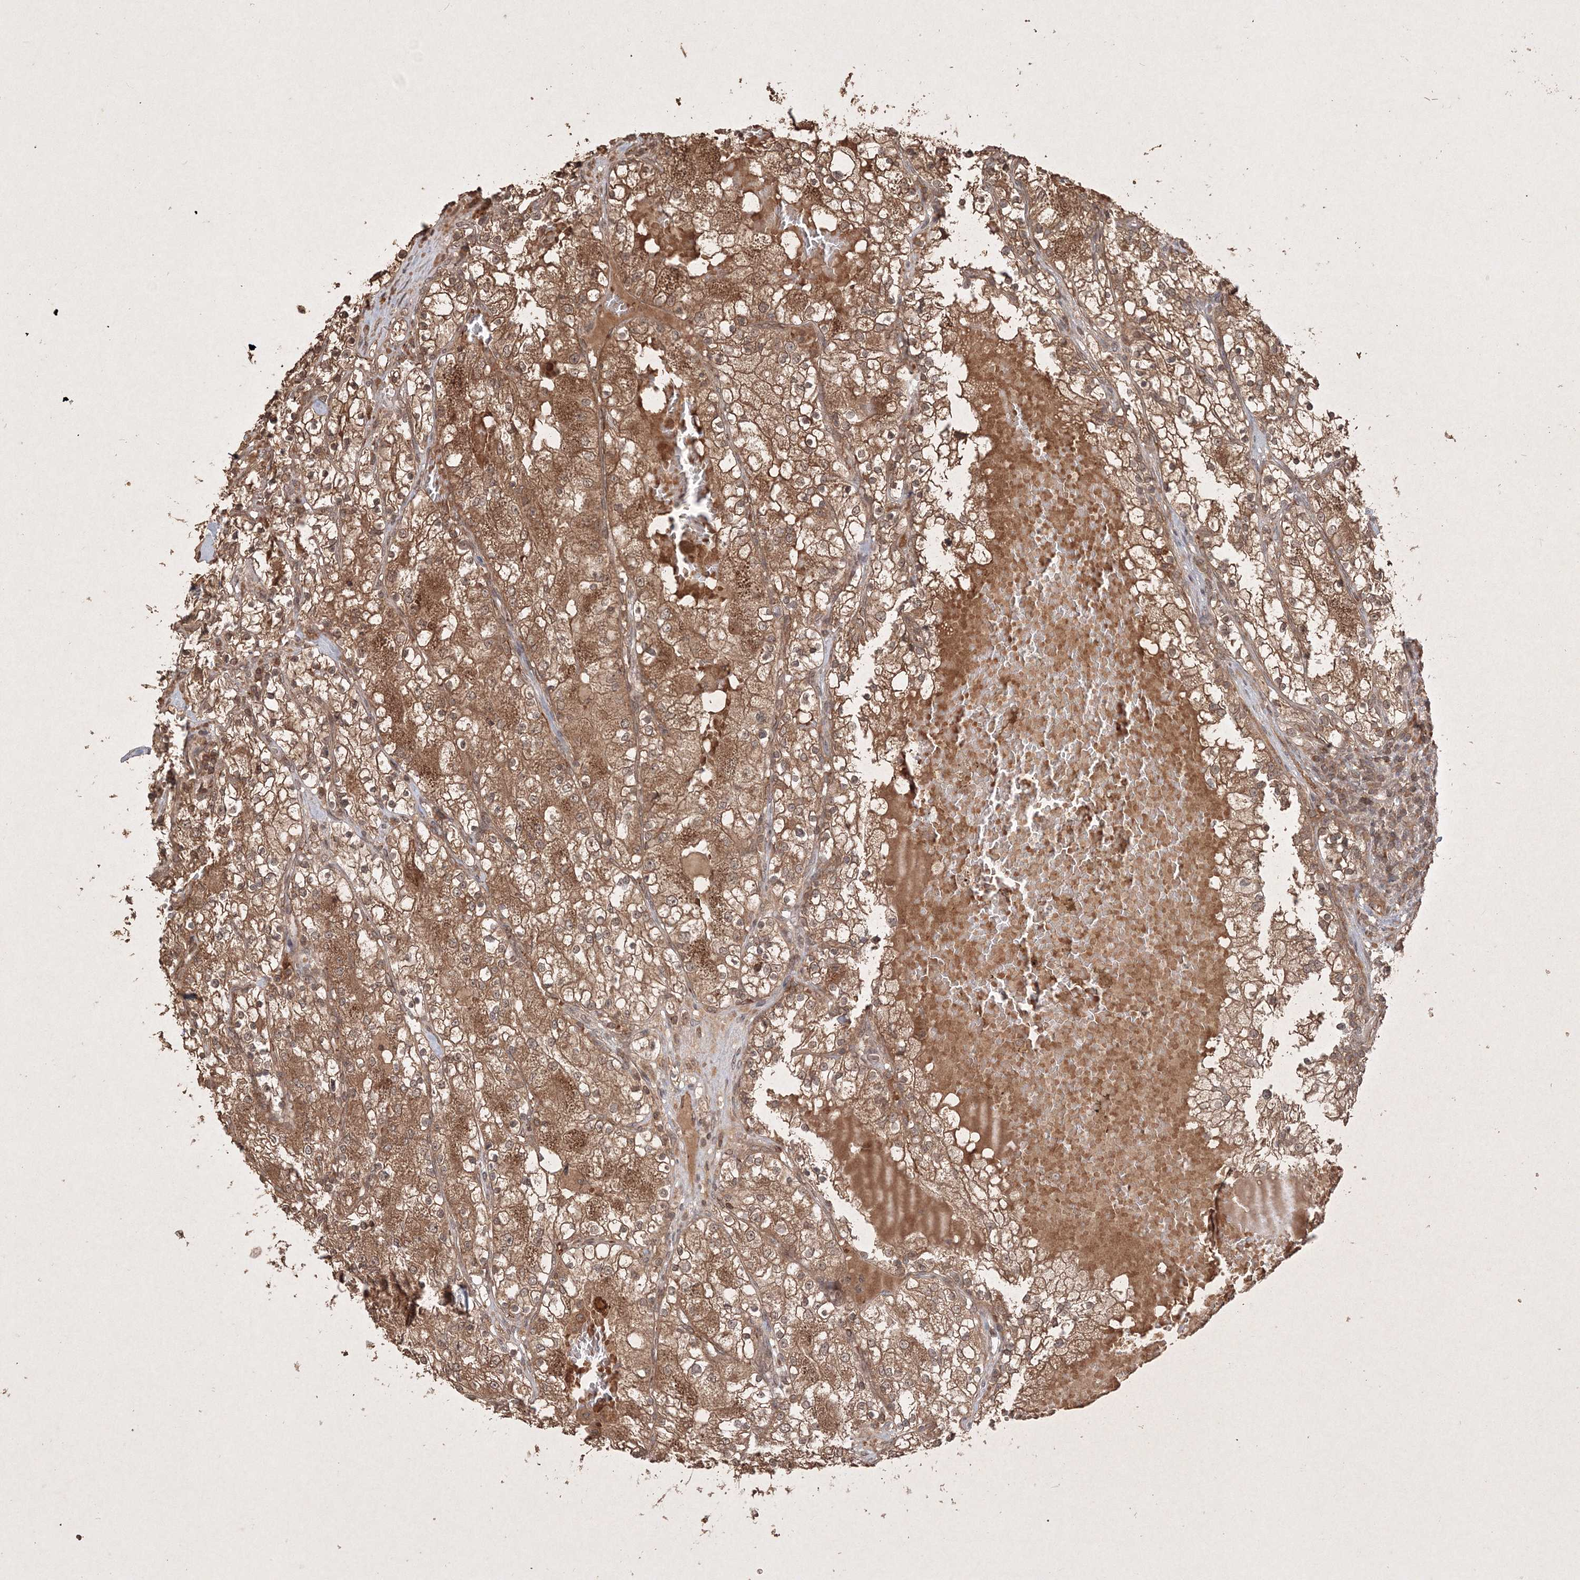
{"staining": {"intensity": "moderate", "quantity": ">75%", "location": "cytoplasmic/membranous"}, "tissue": "renal cancer", "cell_type": "Tumor cells", "image_type": "cancer", "snomed": [{"axis": "morphology", "description": "Normal tissue, NOS"}, {"axis": "morphology", "description": "Adenocarcinoma, NOS"}, {"axis": "topography", "description": "Kidney"}], "caption": "IHC photomicrograph of human renal cancer stained for a protein (brown), which demonstrates medium levels of moderate cytoplasmic/membranous staining in about >75% of tumor cells.", "gene": "PELI3", "patient": {"sex": "male", "age": 68}}